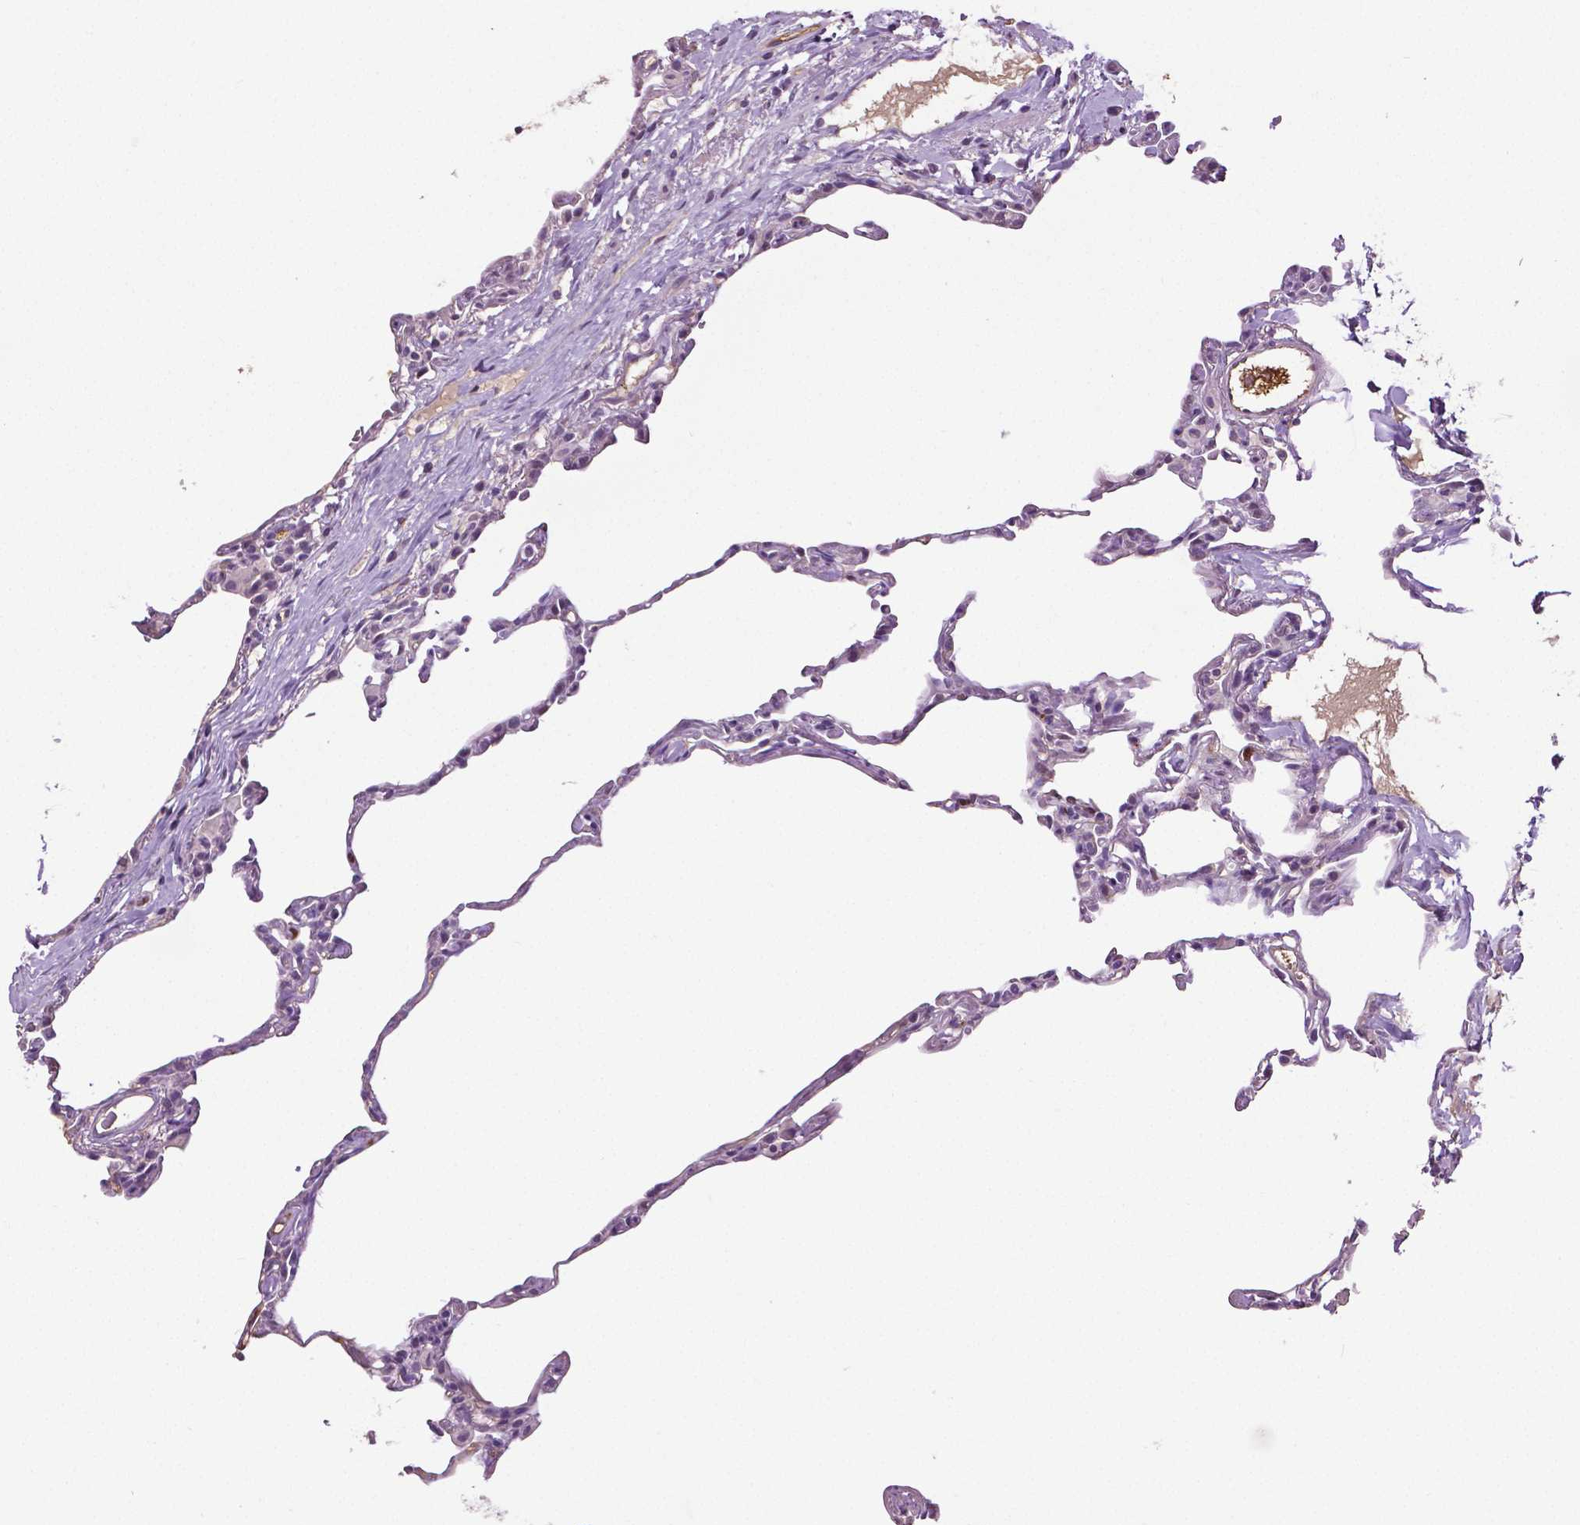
{"staining": {"intensity": "negative", "quantity": "none", "location": "none"}, "tissue": "lung", "cell_type": "Alveolar cells", "image_type": "normal", "snomed": [{"axis": "morphology", "description": "Normal tissue, NOS"}, {"axis": "topography", "description": "Lung"}], "caption": "High power microscopy histopathology image of an immunohistochemistry micrograph of benign lung, revealing no significant expression in alveolar cells. The staining is performed using DAB brown chromogen with nuclei counter-stained in using hematoxylin.", "gene": "PTPN5", "patient": {"sex": "female", "age": 57}}